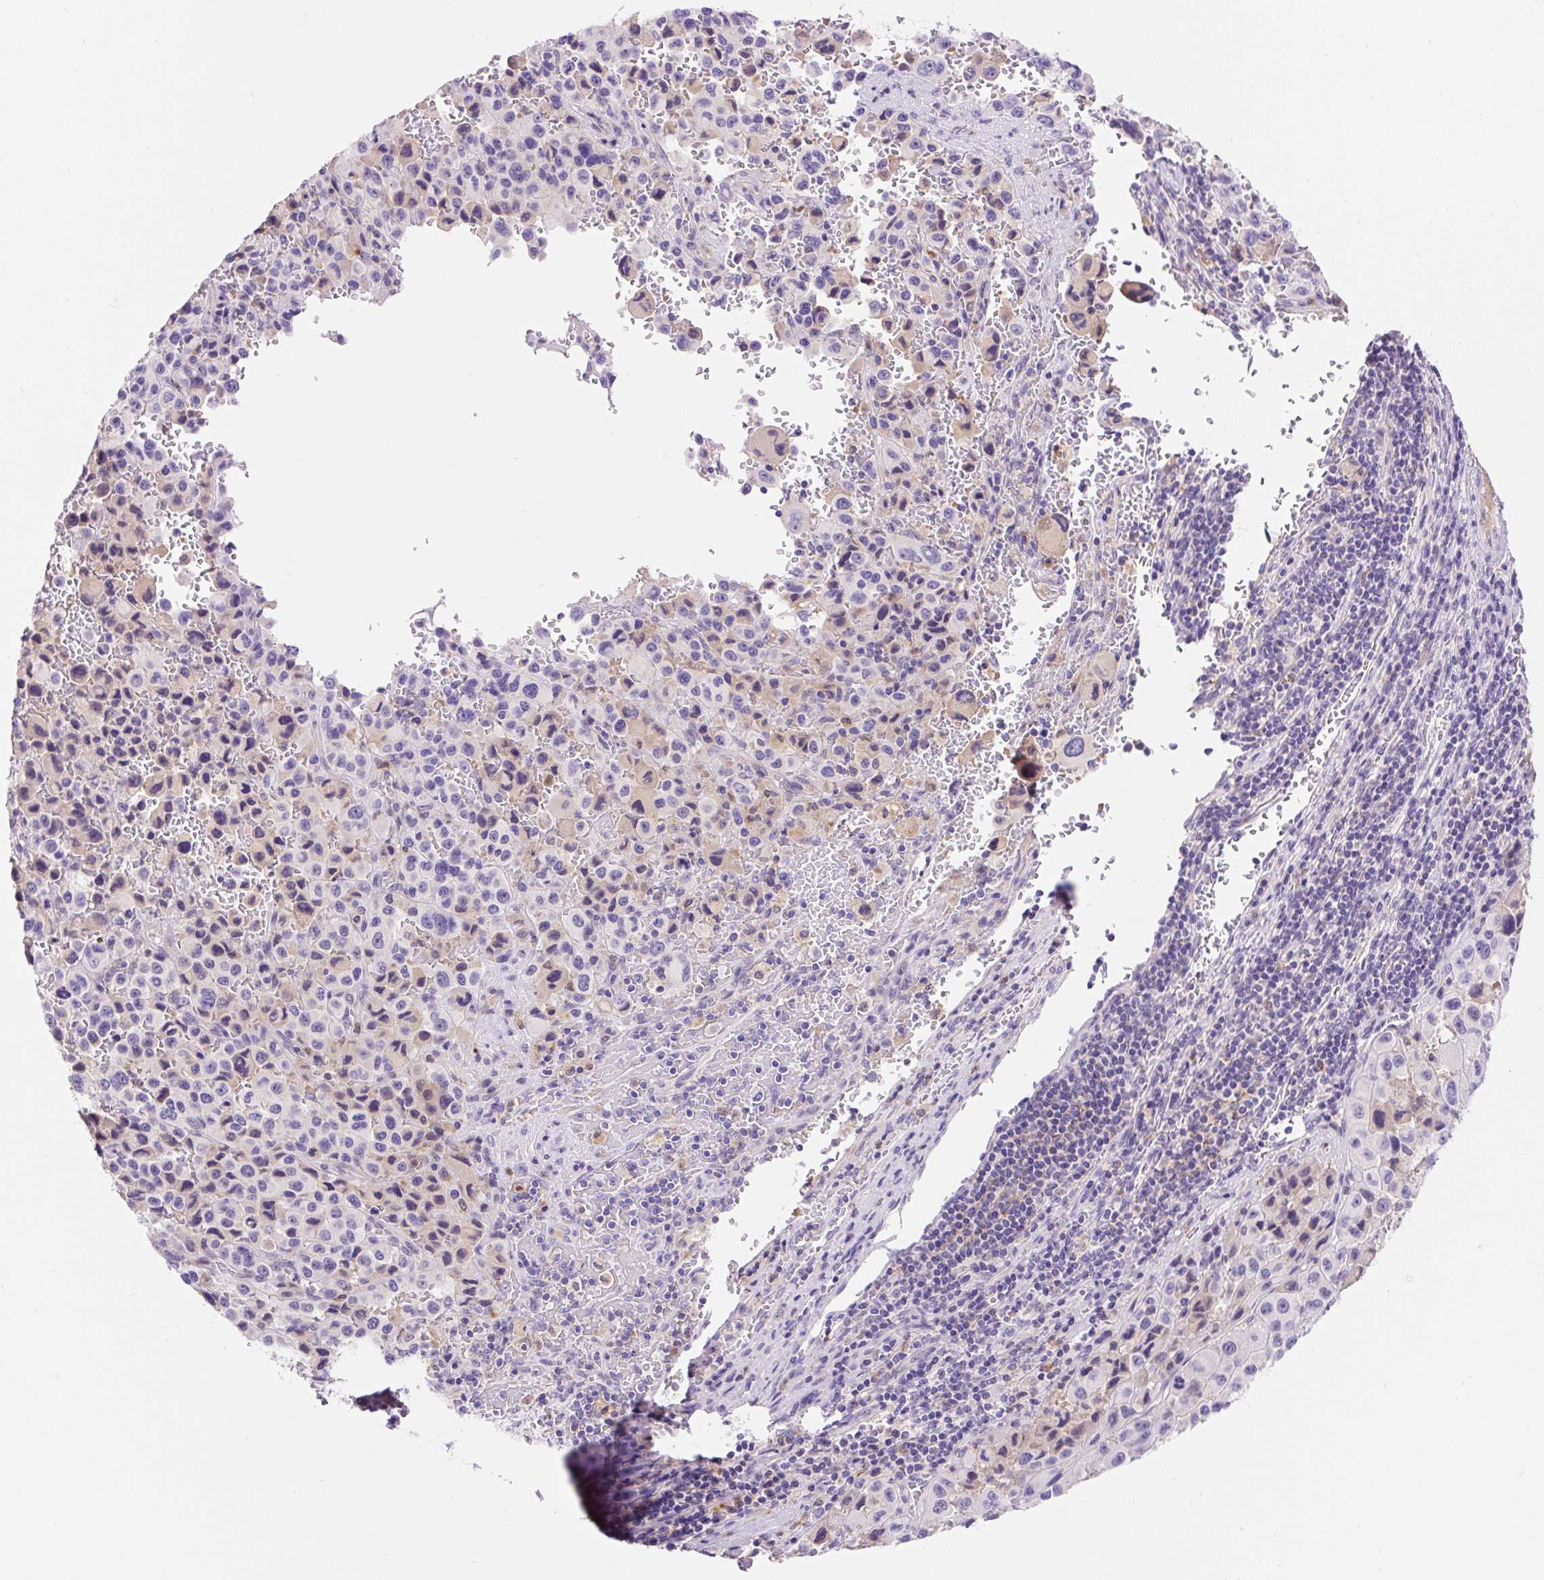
{"staining": {"intensity": "negative", "quantity": "none", "location": "none"}, "tissue": "melanoma", "cell_type": "Tumor cells", "image_type": "cancer", "snomed": [{"axis": "morphology", "description": "Malignant melanoma, Metastatic site"}, {"axis": "topography", "description": "Lymph node"}], "caption": "DAB immunohistochemical staining of melanoma displays no significant staining in tumor cells.", "gene": "TMEM150C", "patient": {"sex": "female", "age": 65}}